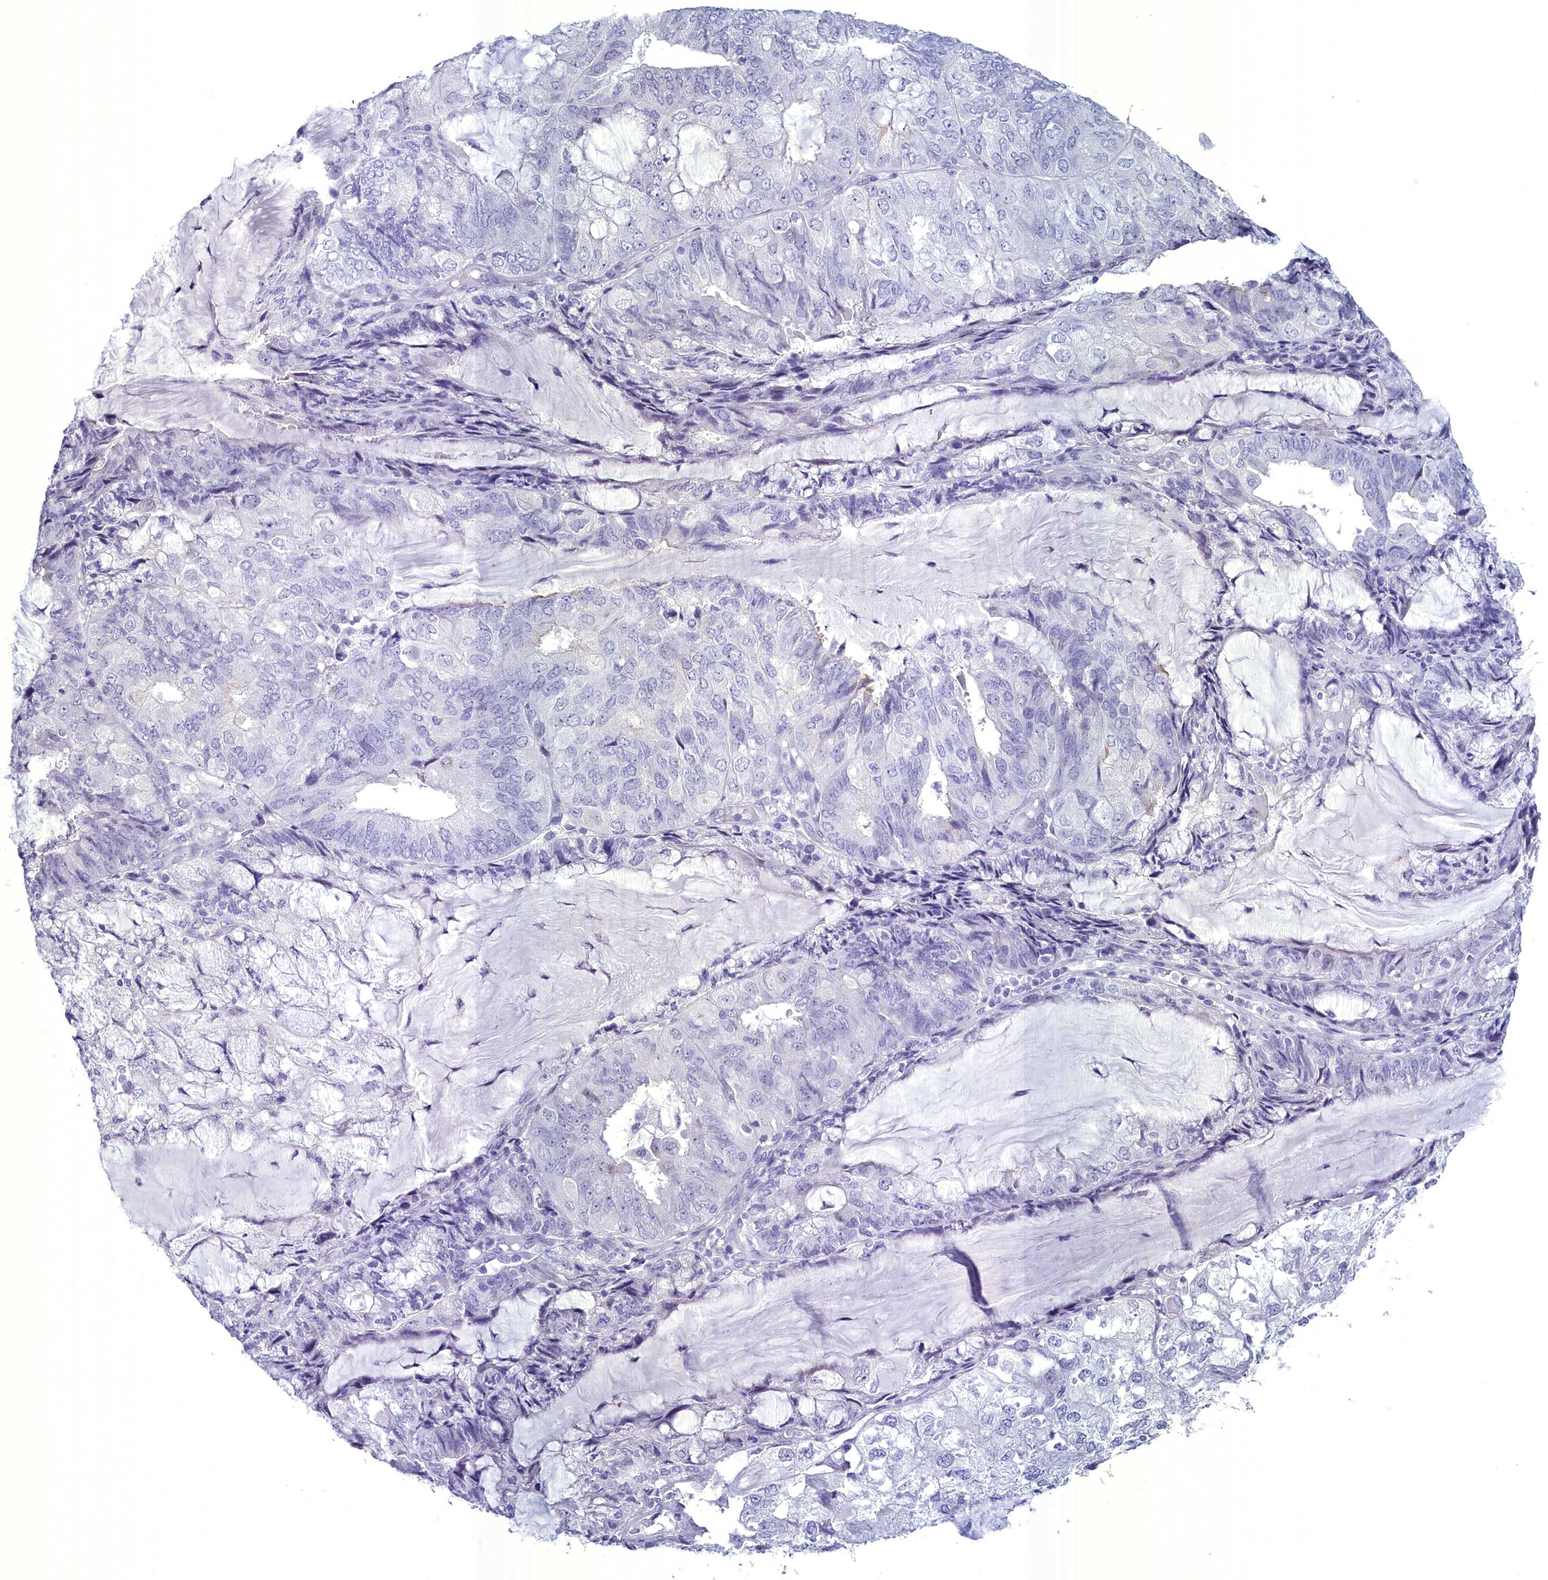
{"staining": {"intensity": "negative", "quantity": "none", "location": "none"}, "tissue": "endometrial cancer", "cell_type": "Tumor cells", "image_type": "cancer", "snomed": [{"axis": "morphology", "description": "Adenocarcinoma, NOS"}, {"axis": "topography", "description": "Endometrium"}], "caption": "Tumor cells are negative for brown protein staining in adenocarcinoma (endometrial).", "gene": "MAP6", "patient": {"sex": "female", "age": 81}}